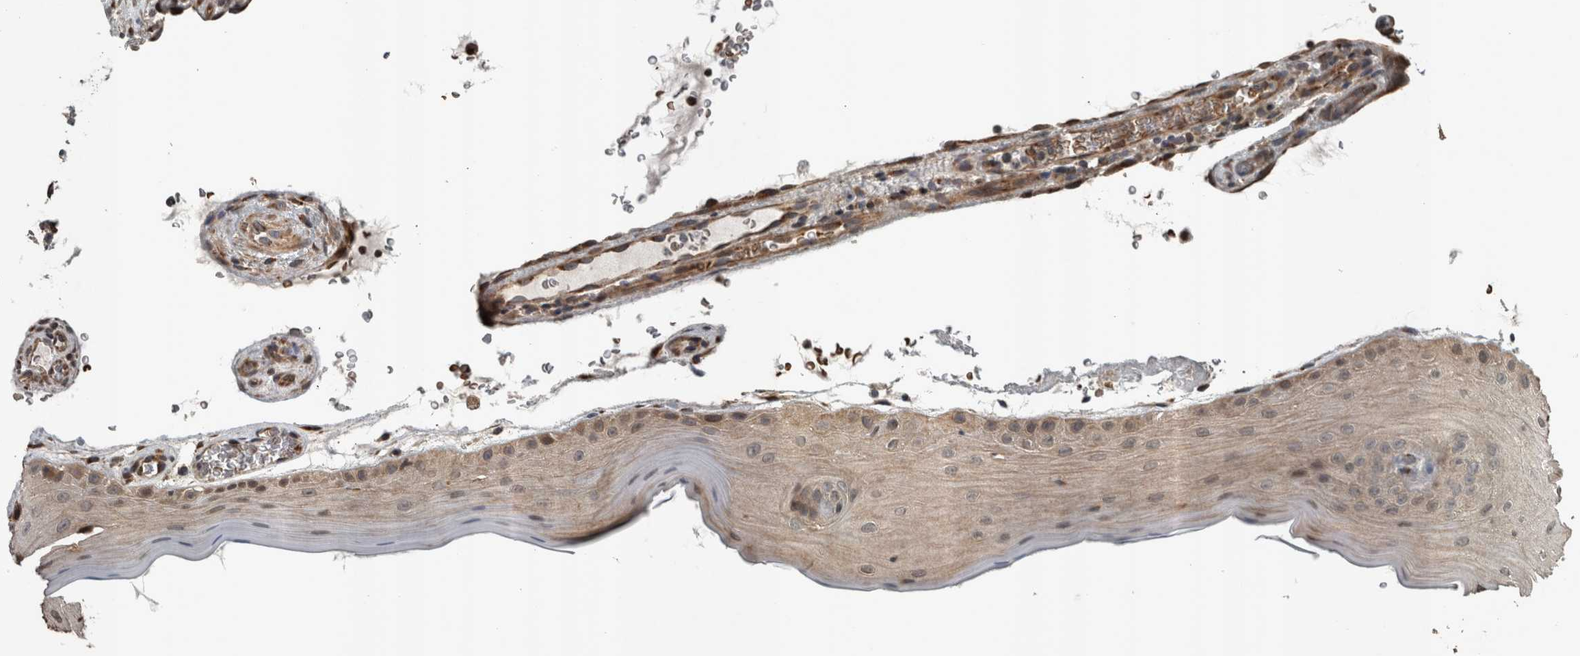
{"staining": {"intensity": "weak", "quantity": "25%-75%", "location": "cytoplasmic/membranous"}, "tissue": "oral mucosa", "cell_type": "Squamous epithelial cells", "image_type": "normal", "snomed": [{"axis": "morphology", "description": "Normal tissue, NOS"}, {"axis": "topography", "description": "Oral tissue"}], "caption": "An IHC histopathology image of normal tissue is shown. Protein staining in brown highlights weak cytoplasmic/membranous positivity in oral mucosa within squamous epithelial cells. (DAB IHC with brightfield microscopy, high magnification).", "gene": "ZNF345", "patient": {"sex": "male", "age": 13}}